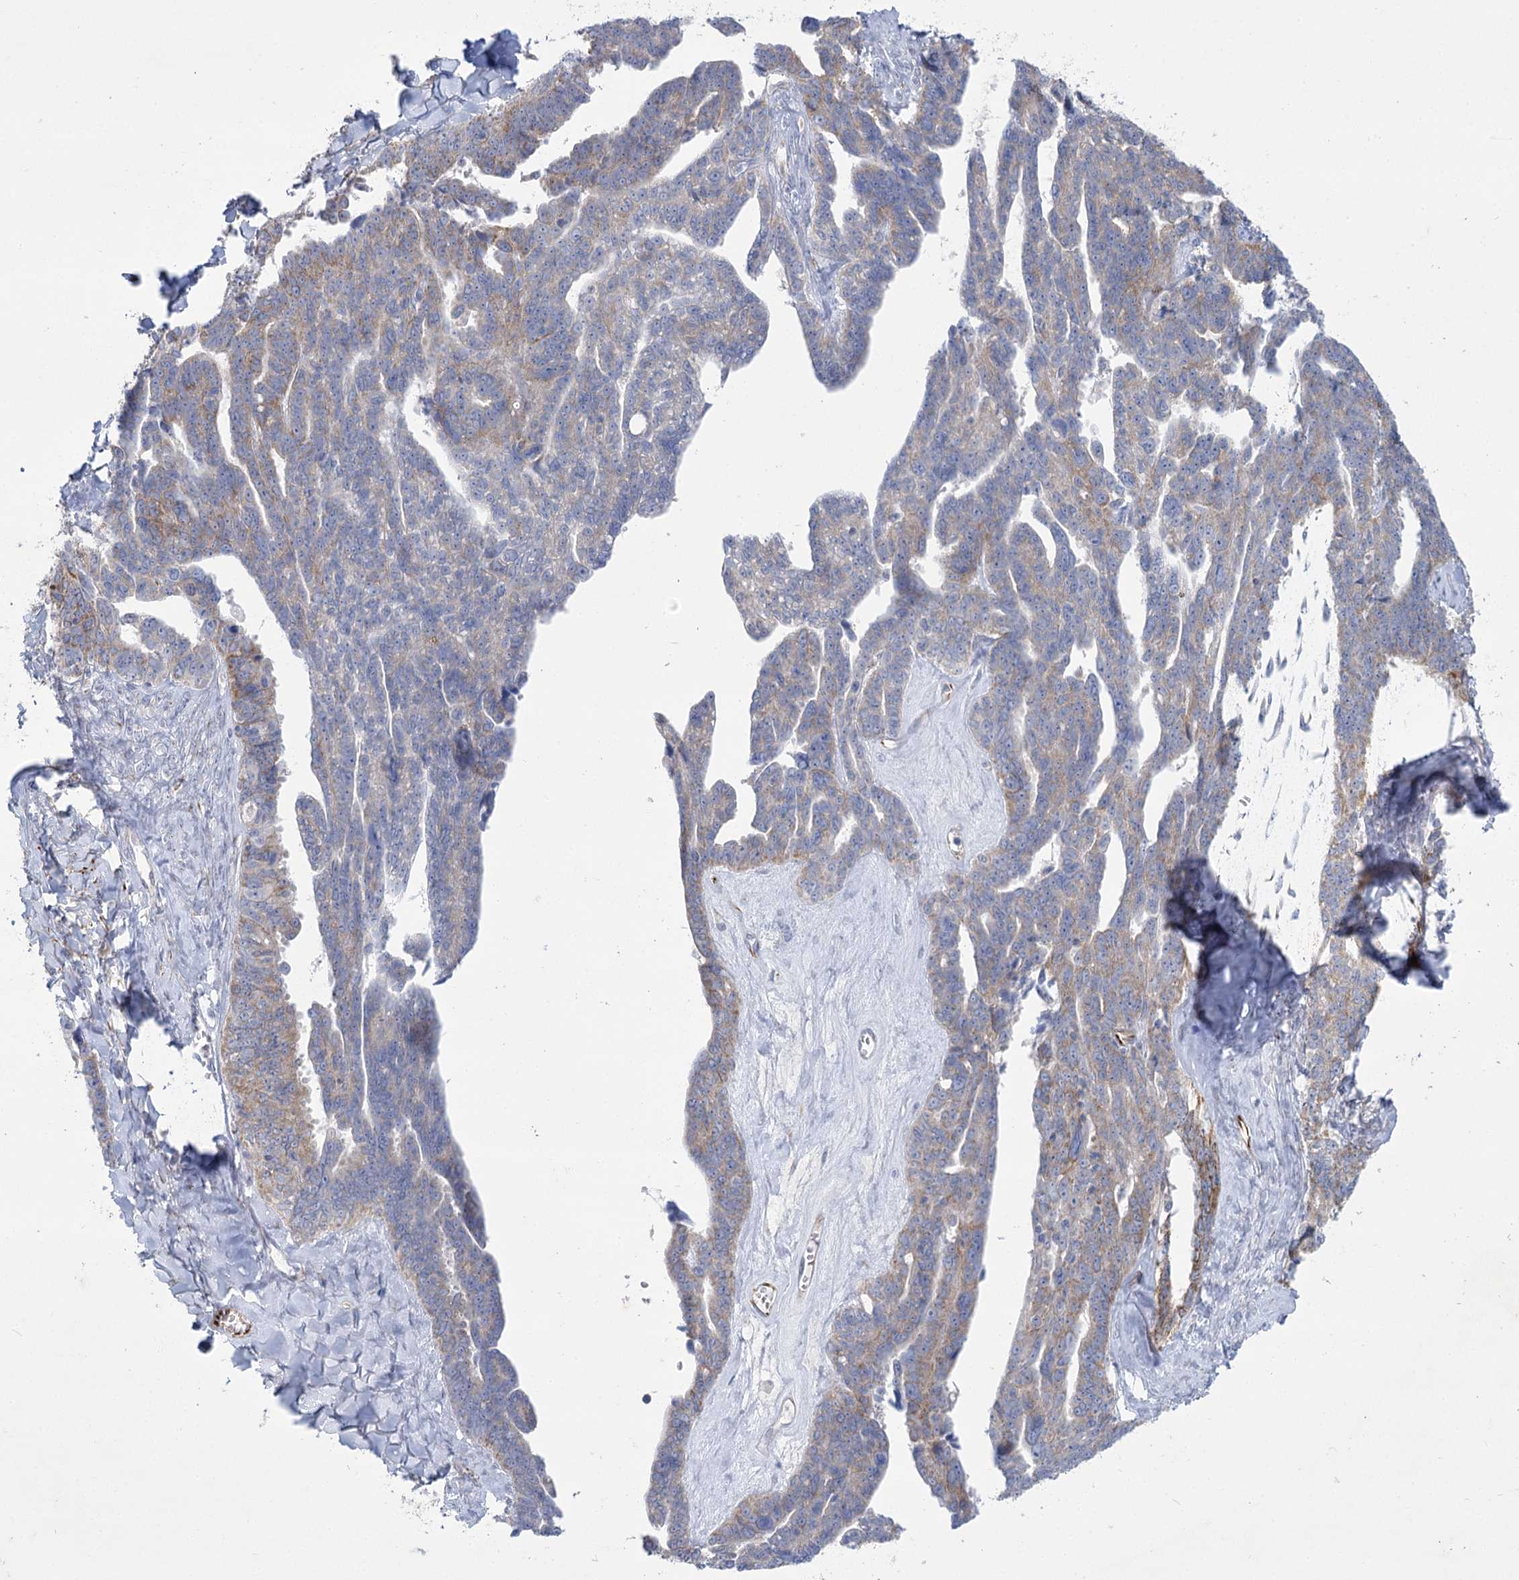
{"staining": {"intensity": "weak", "quantity": "25%-75%", "location": "cytoplasmic/membranous"}, "tissue": "ovarian cancer", "cell_type": "Tumor cells", "image_type": "cancer", "snomed": [{"axis": "morphology", "description": "Cystadenocarcinoma, serous, NOS"}, {"axis": "topography", "description": "Ovary"}], "caption": "Ovarian cancer (serous cystadenocarcinoma) stained with immunohistochemistry shows weak cytoplasmic/membranous expression in about 25%-75% of tumor cells. Nuclei are stained in blue.", "gene": "DHTKD1", "patient": {"sex": "female", "age": 79}}